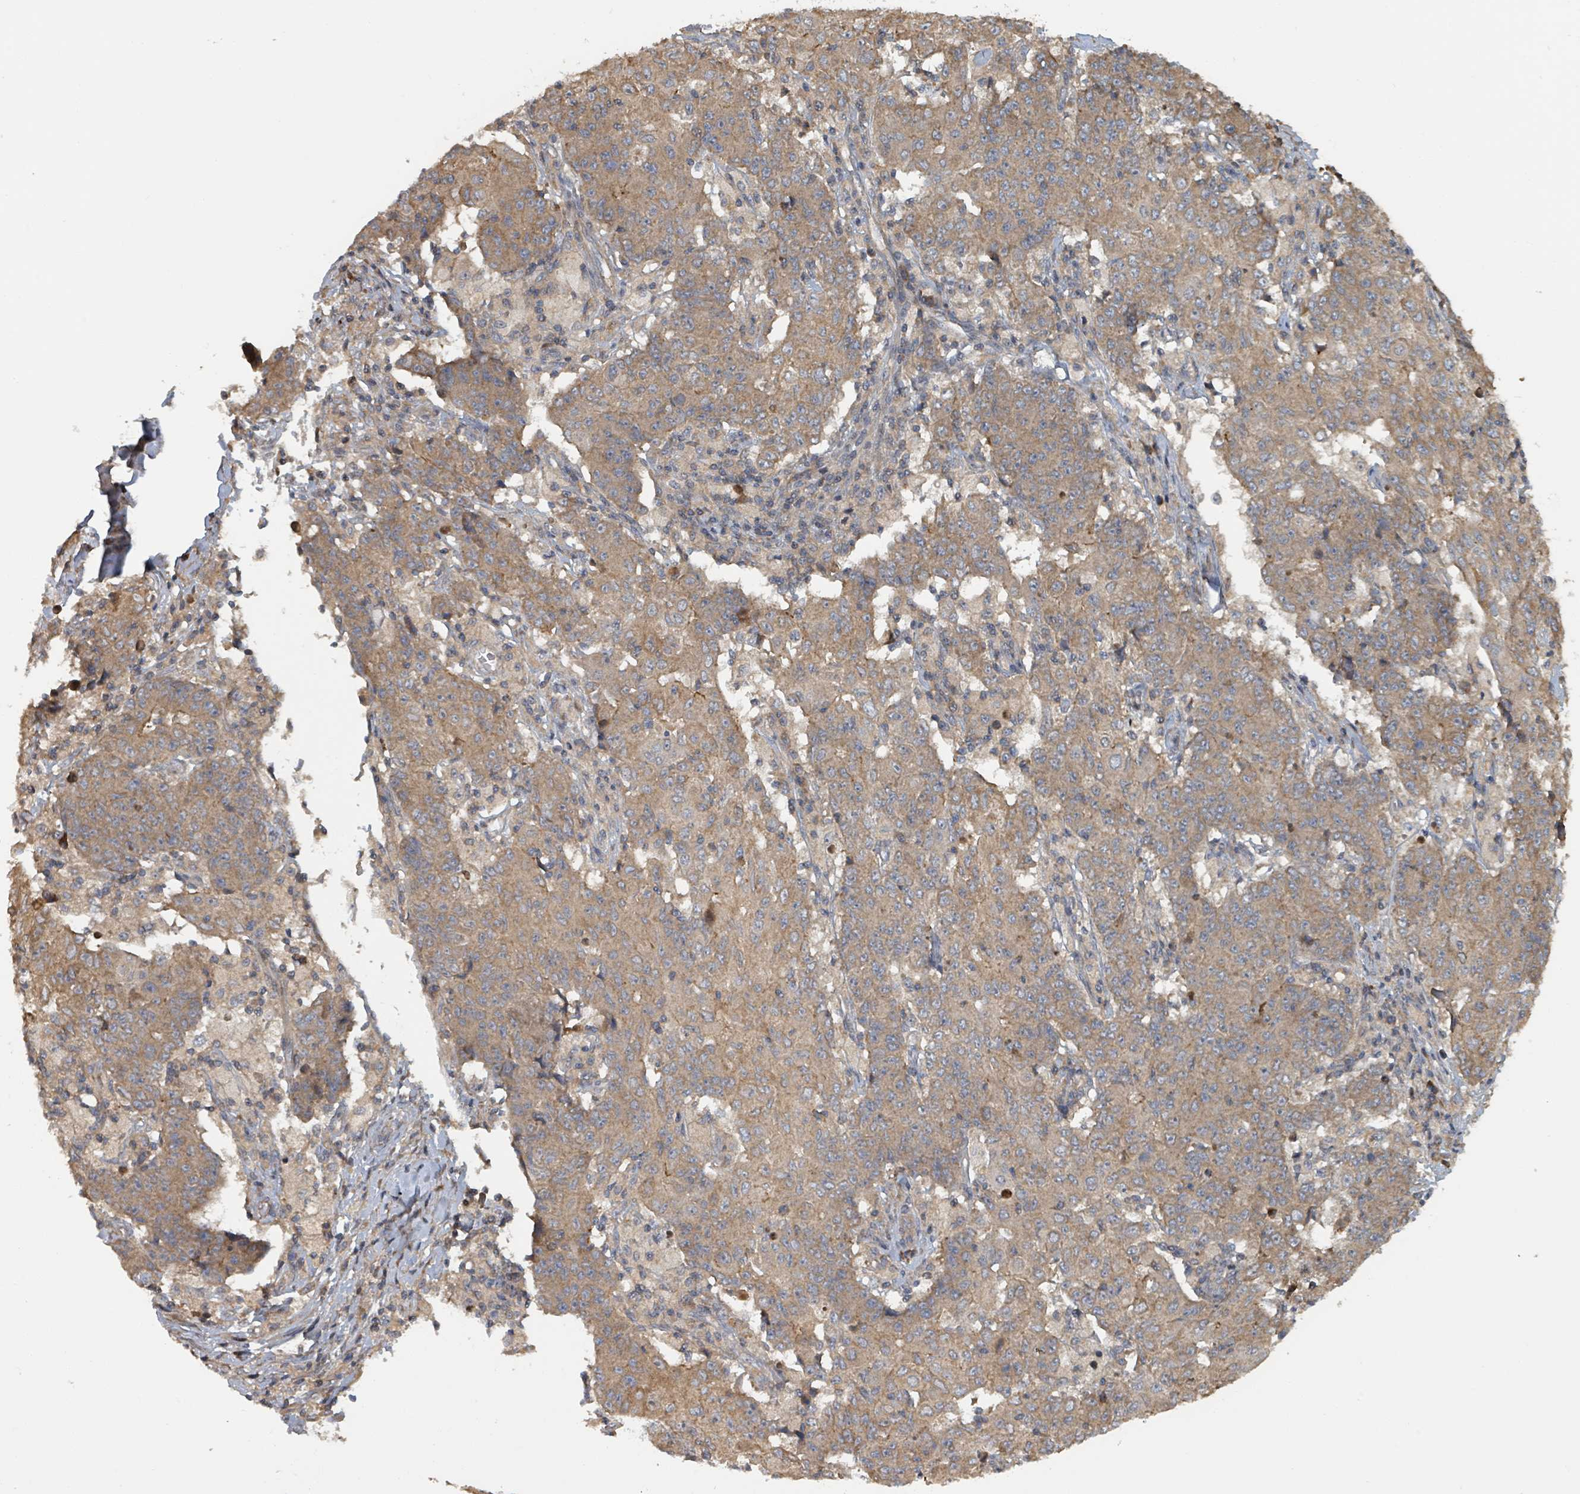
{"staining": {"intensity": "moderate", "quantity": ">75%", "location": "cytoplasmic/membranous"}, "tissue": "ovarian cancer", "cell_type": "Tumor cells", "image_type": "cancer", "snomed": [{"axis": "morphology", "description": "Carcinoma, endometroid"}, {"axis": "topography", "description": "Ovary"}], "caption": "Ovarian cancer (endometroid carcinoma) stained for a protein exhibits moderate cytoplasmic/membranous positivity in tumor cells. Using DAB (brown) and hematoxylin (blue) stains, captured at high magnification using brightfield microscopy.", "gene": "DPM1", "patient": {"sex": "female", "age": 42}}